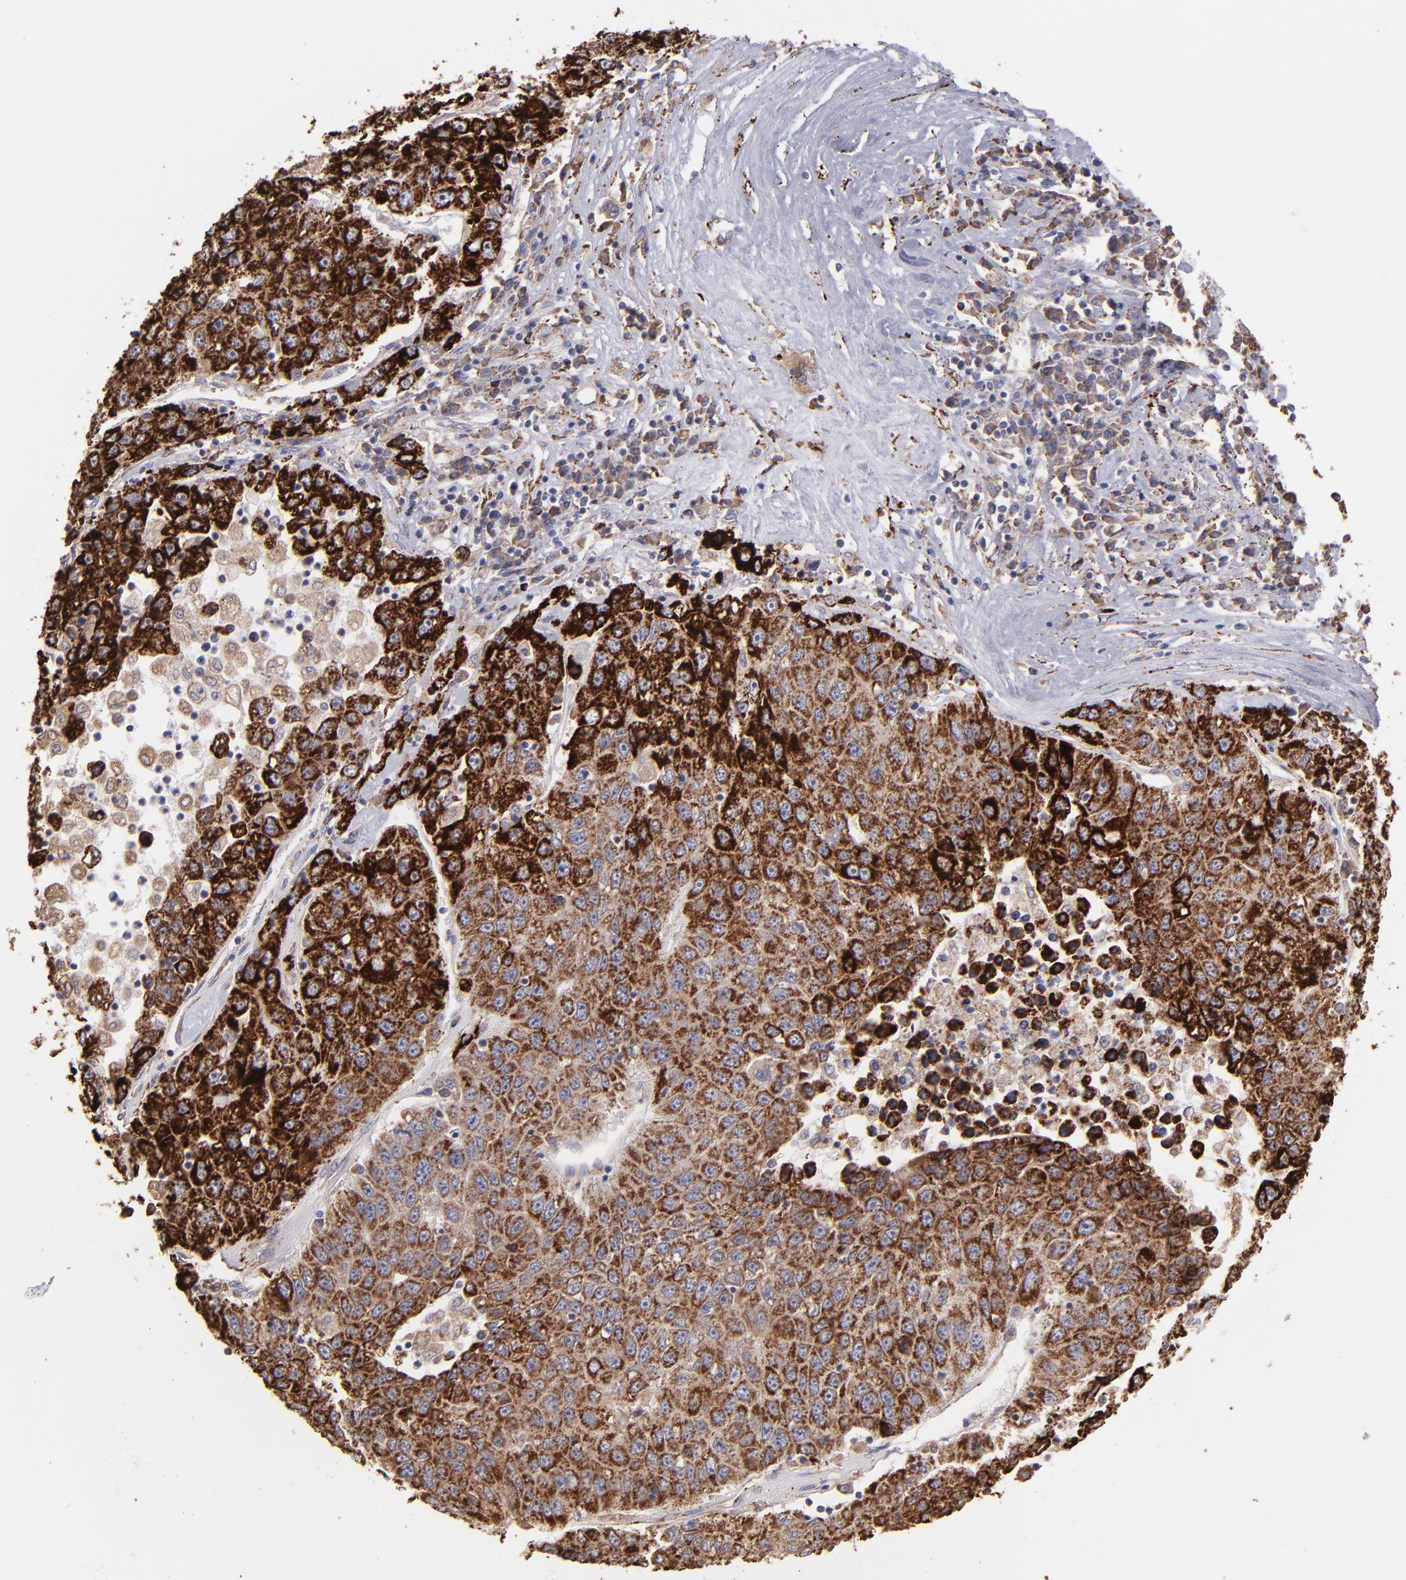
{"staining": {"intensity": "strong", "quantity": ">75%", "location": "cytoplasmic/membranous"}, "tissue": "liver cancer", "cell_type": "Tumor cells", "image_type": "cancer", "snomed": [{"axis": "morphology", "description": "Carcinoma, Hepatocellular, NOS"}, {"axis": "topography", "description": "Liver"}], "caption": "Strong cytoplasmic/membranous expression for a protein is seen in approximately >75% of tumor cells of liver cancer using IHC.", "gene": "MAOB", "patient": {"sex": "male", "age": 49}}